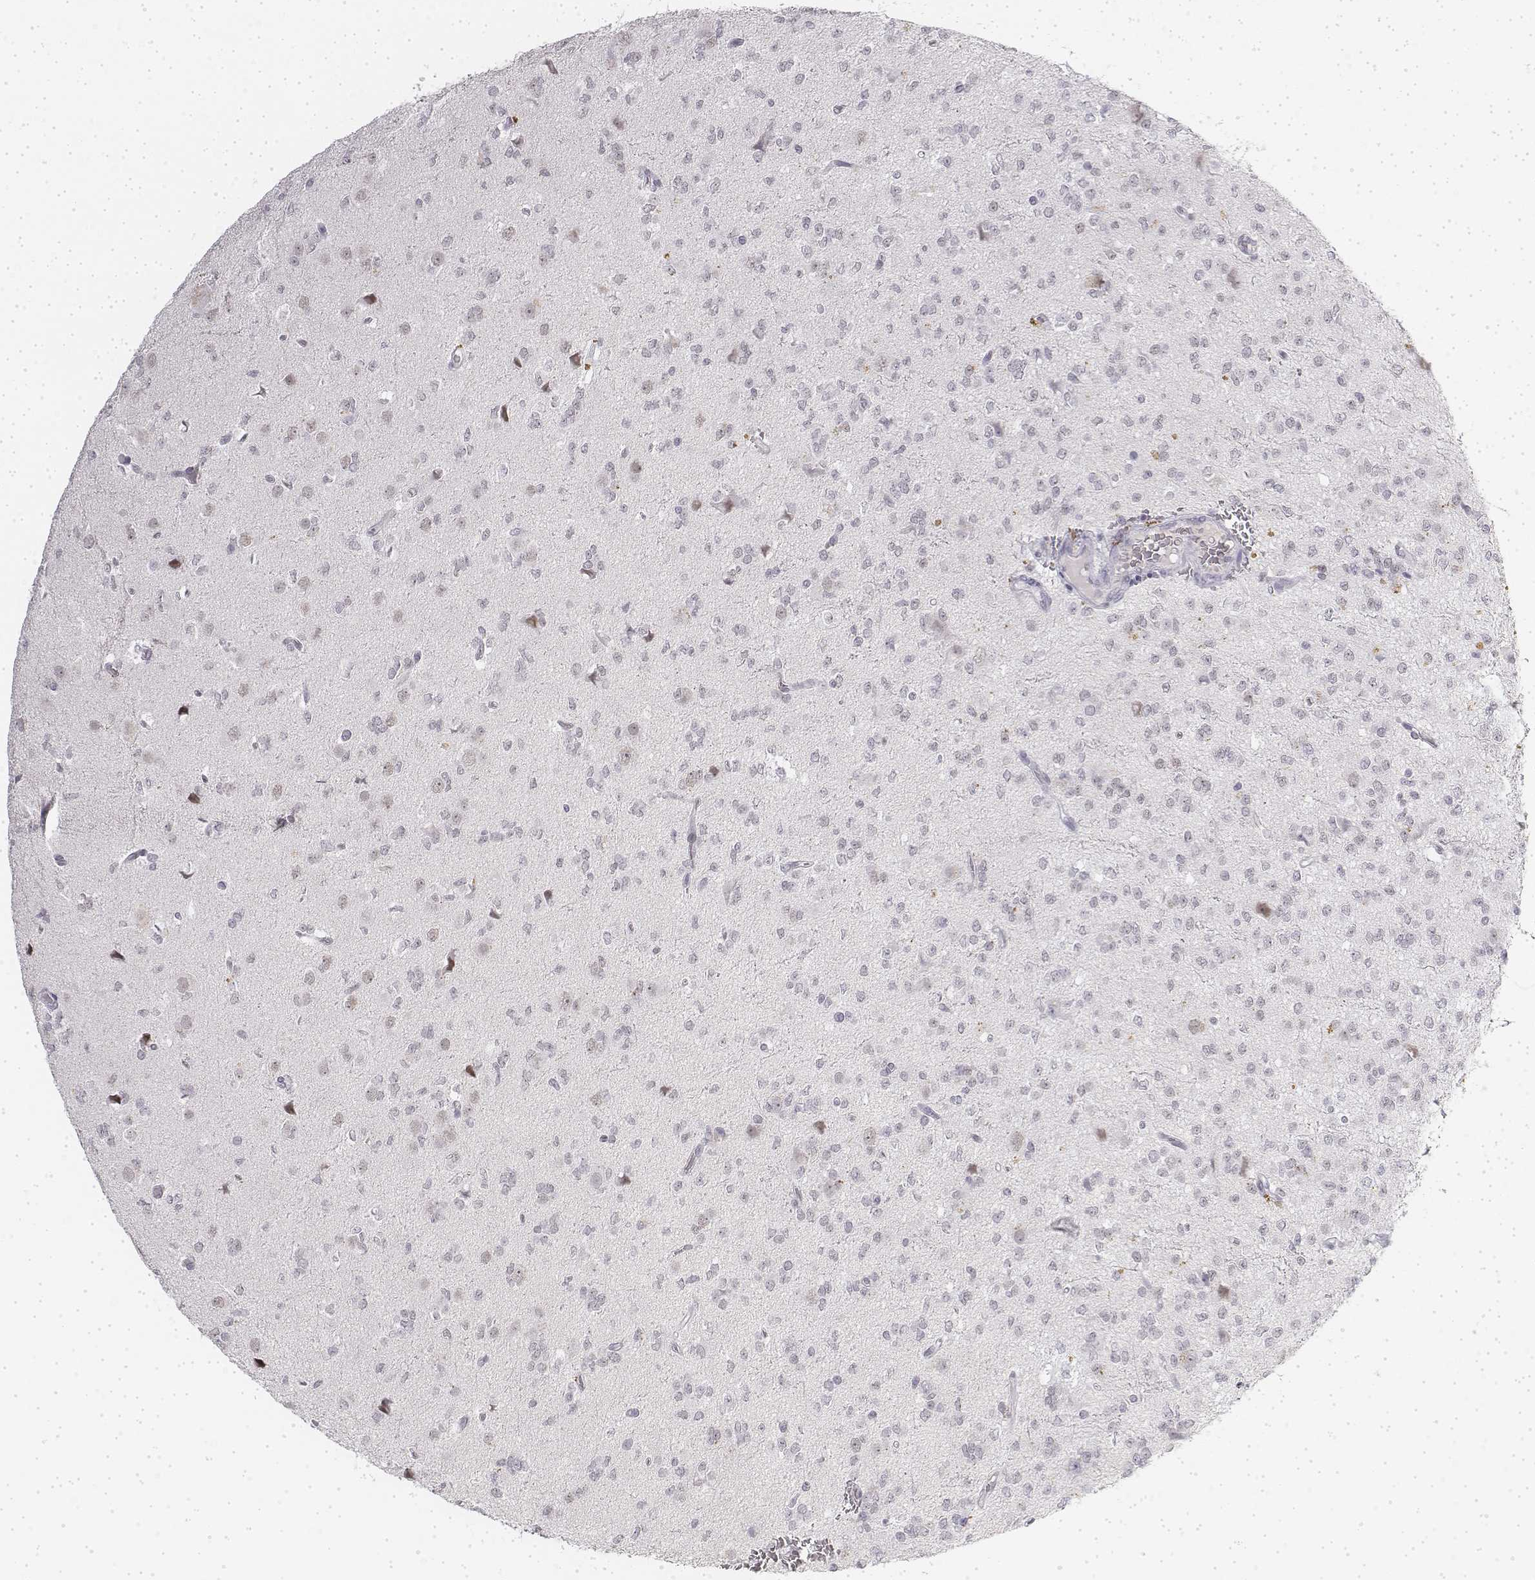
{"staining": {"intensity": "negative", "quantity": "none", "location": "none"}, "tissue": "glioma", "cell_type": "Tumor cells", "image_type": "cancer", "snomed": [{"axis": "morphology", "description": "Glioma, malignant, Low grade"}, {"axis": "topography", "description": "Brain"}], "caption": "High power microscopy micrograph of an immunohistochemistry (IHC) image of glioma, revealing no significant expression in tumor cells.", "gene": "KRT84", "patient": {"sex": "male", "age": 27}}